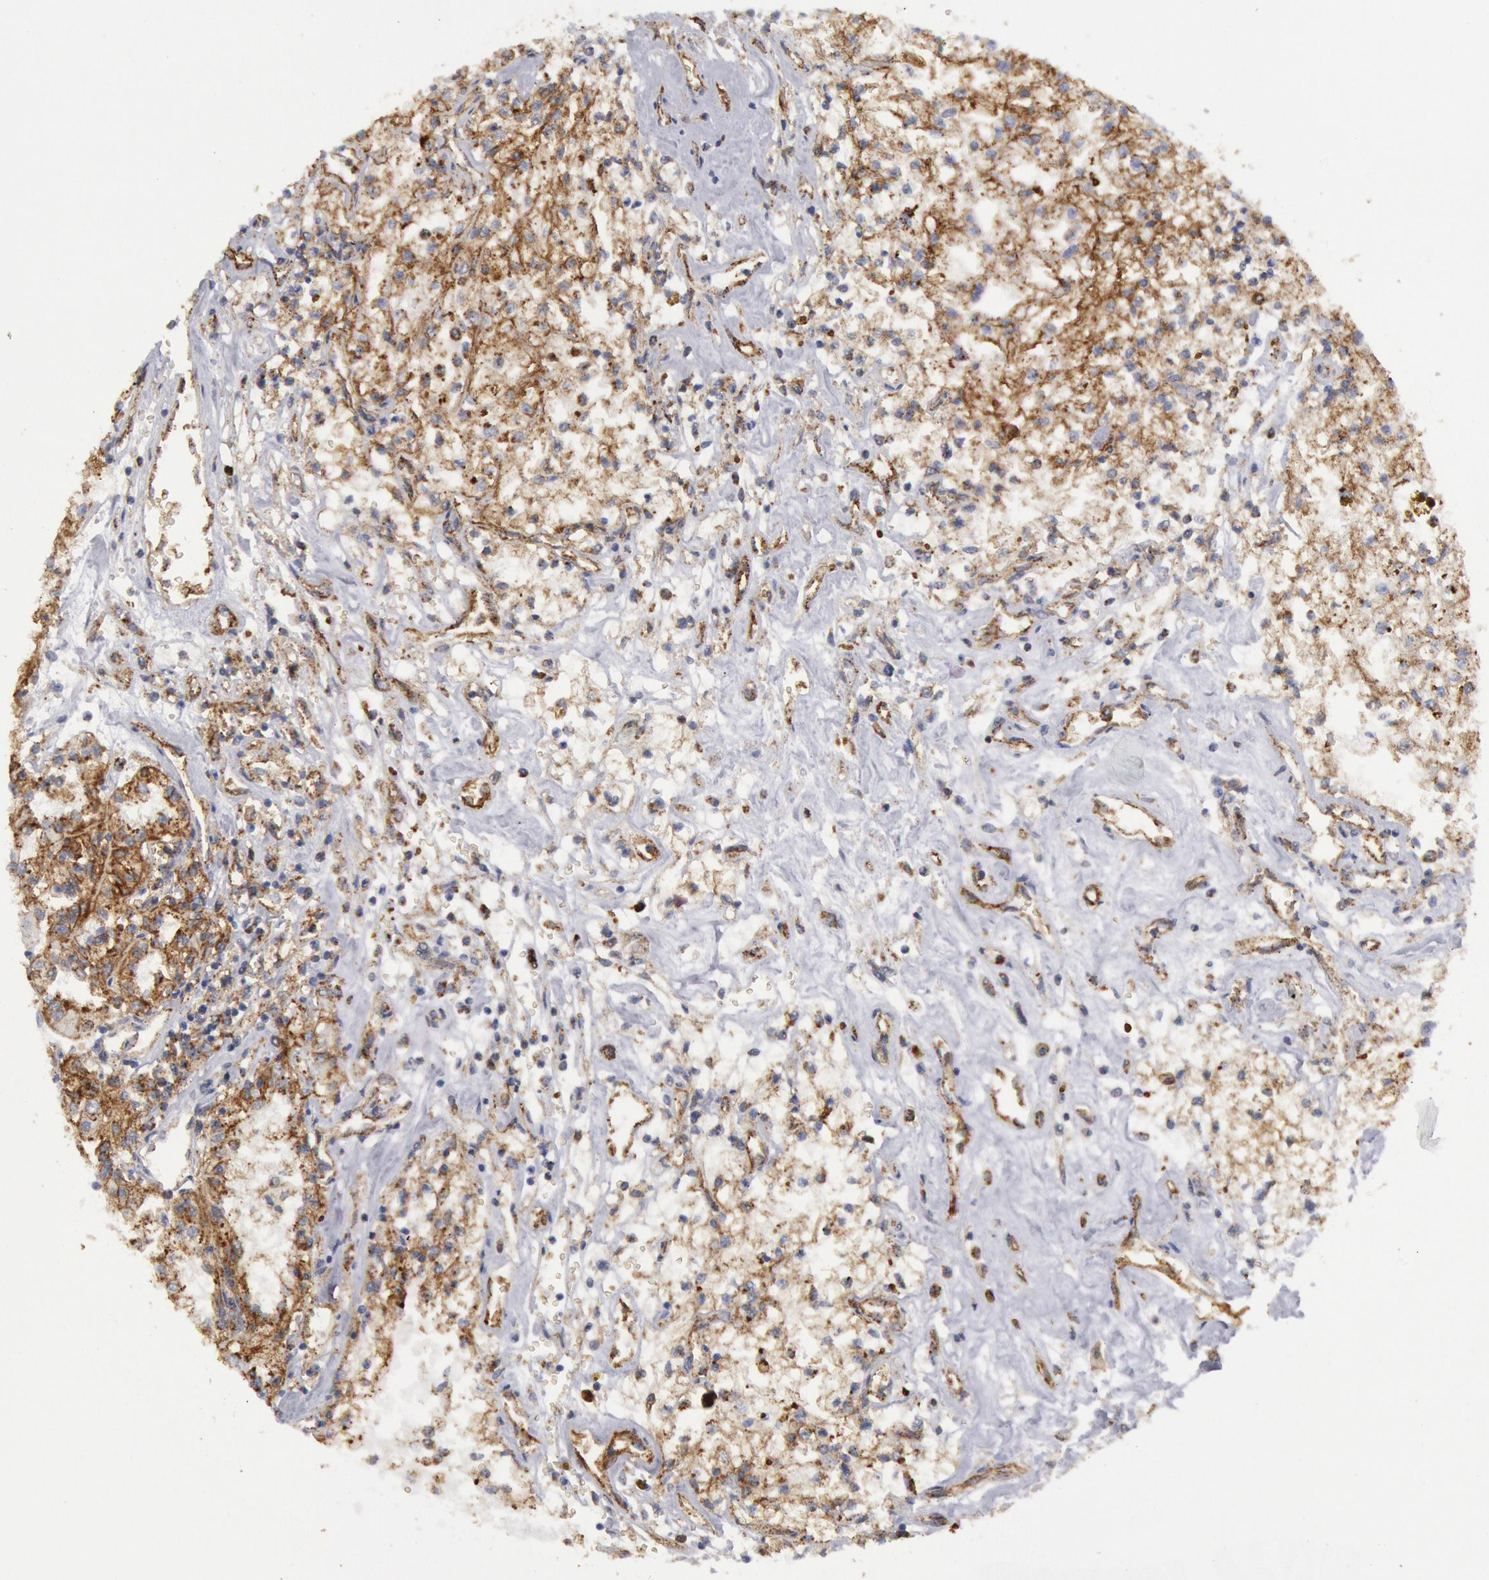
{"staining": {"intensity": "weak", "quantity": "25%-75%", "location": "cytoplasmic/membranous"}, "tissue": "renal cancer", "cell_type": "Tumor cells", "image_type": "cancer", "snomed": [{"axis": "morphology", "description": "Adenocarcinoma, NOS"}, {"axis": "topography", "description": "Kidney"}], "caption": "Adenocarcinoma (renal) tissue displays weak cytoplasmic/membranous positivity in approximately 25%-75% of tumor cells (DAB IHC with brightfield microscopy, high magnification).", "gene": "FLOT1", "patient": {"sex": "male", "age": 78}}